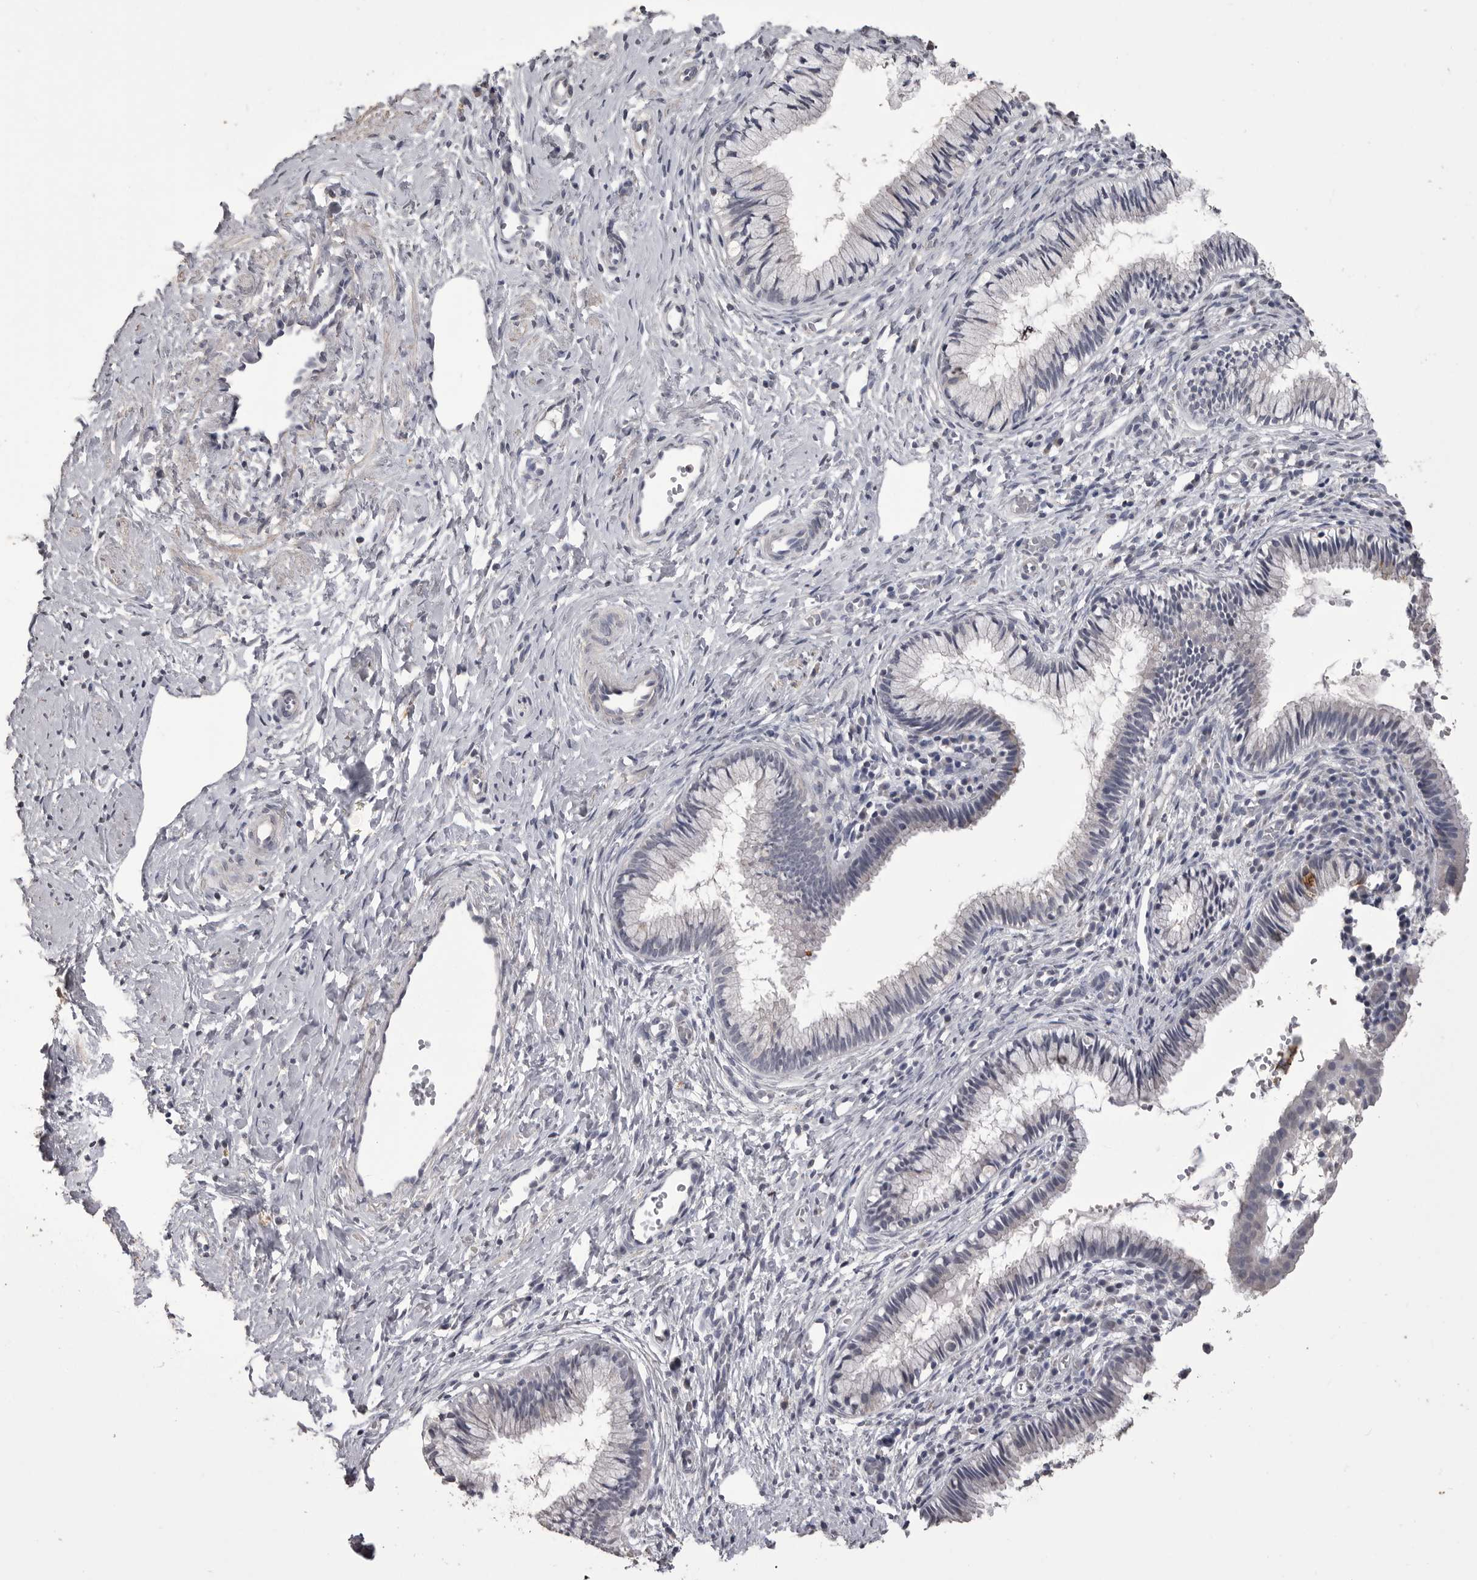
{"staining": {"intensity": "negative", "quantity": "none", "location": "none"}, "tissue": "cervix", "cell_type": "Glandular cells", "image_type": "normal", "snomed": [{"axis": "morphology", "description": "Normal tissue, NOS"}, {"axis": "topography", "description": "Cervix"}], "caption": "Immunohistochemical staining of normal human cervix shows no significant positivity in glandular cells.", "gene": "MMP7", "patient": {"sex": "female", "age": 27}}